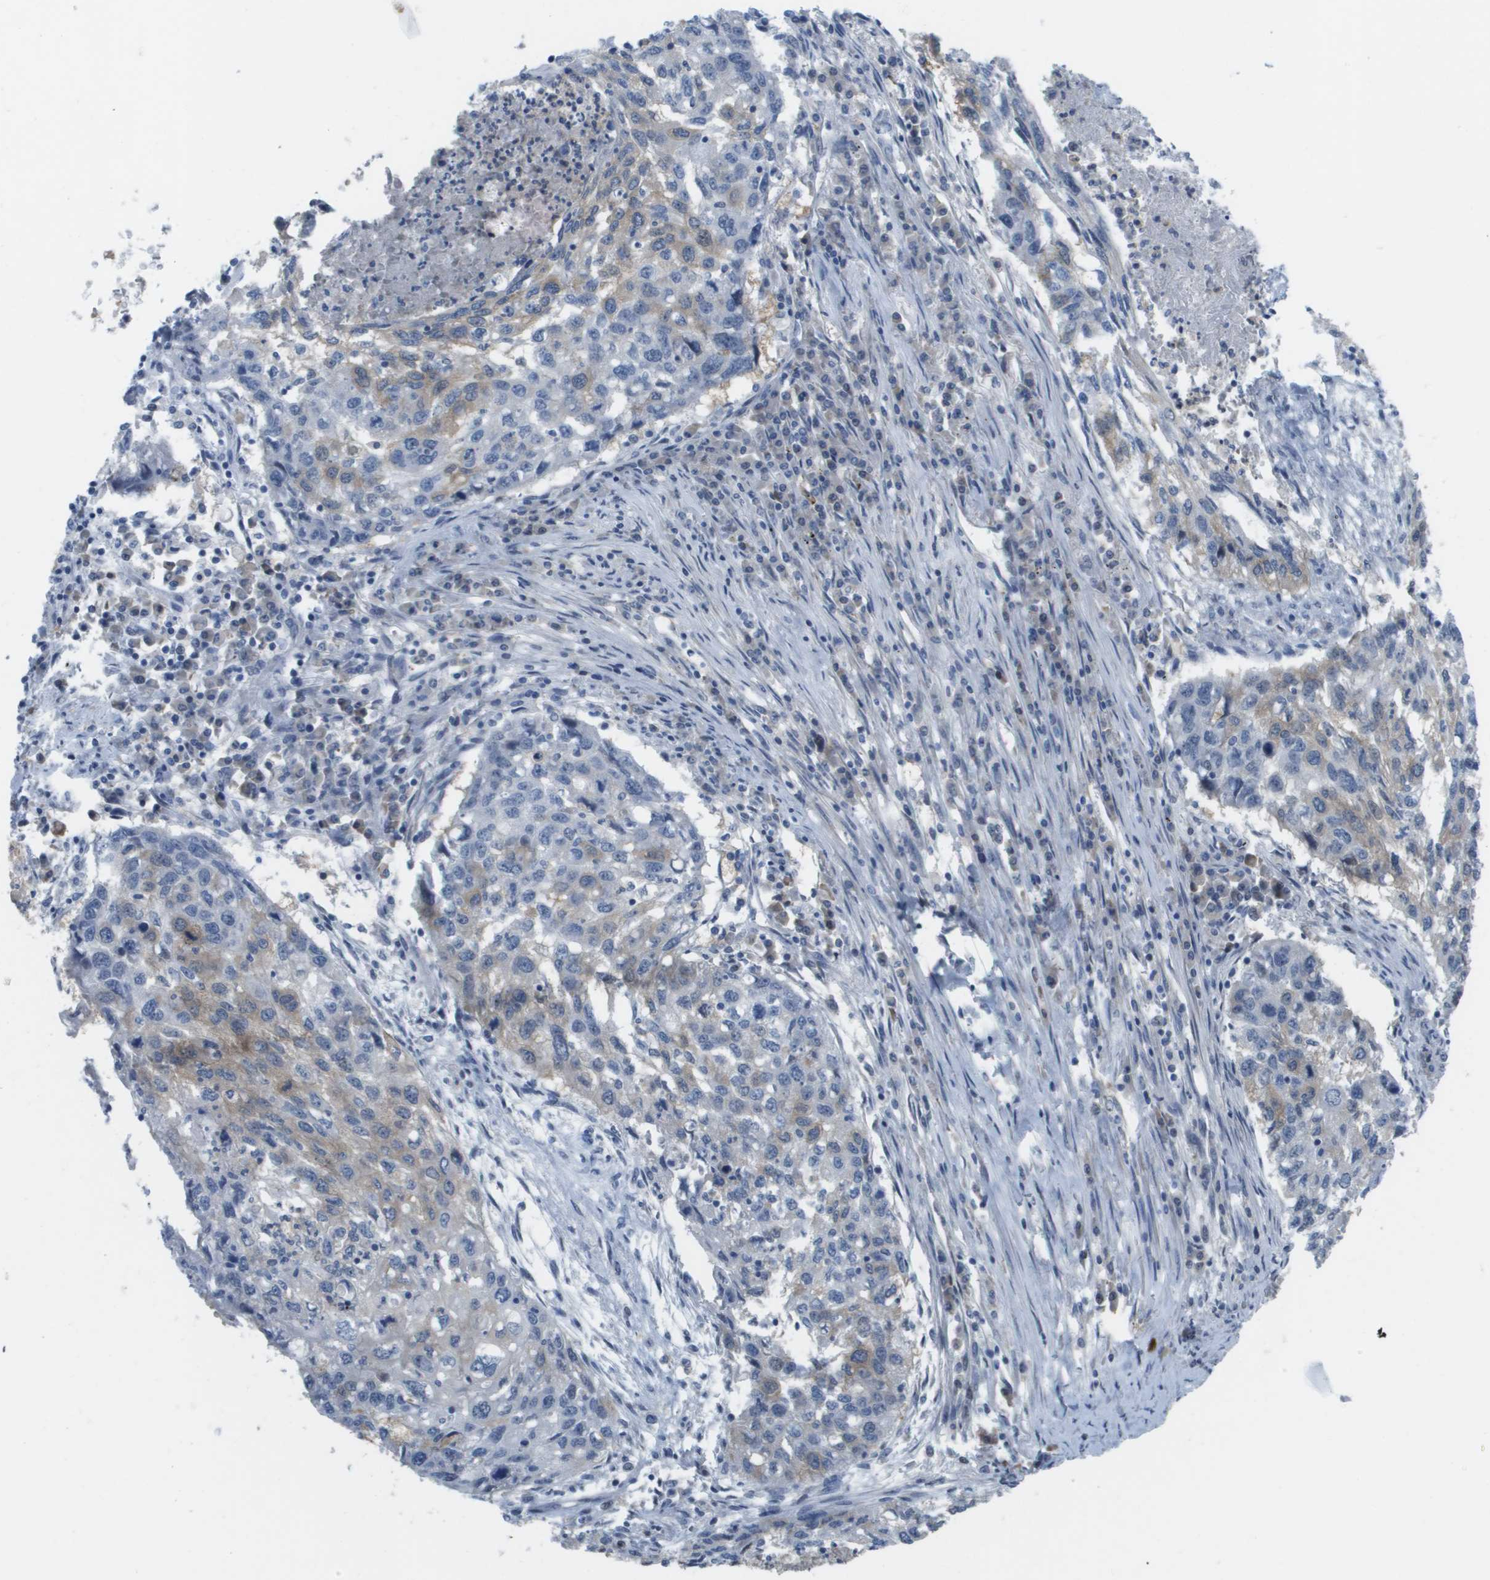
{"staining": {"intensity": "weak", "quantity": "<25%", "location": "cytoplasmic/membranous"}, "tissue": "lung cancer", "cell_type": "Tumor cells", "image_type": "cancer", "snomed": [{"axis": "morphology", "description": "Squamous cell carcinoma, NOS"}, {"axis": "topography", "description": "Lung"}], "caption": "Immunohistochemical staining of squamous cell carcinoma (lung) exhibits no significant staining in tumor cells.", "gene": "MARCHF8", "patient": {"sex": "female", "age": 63}}